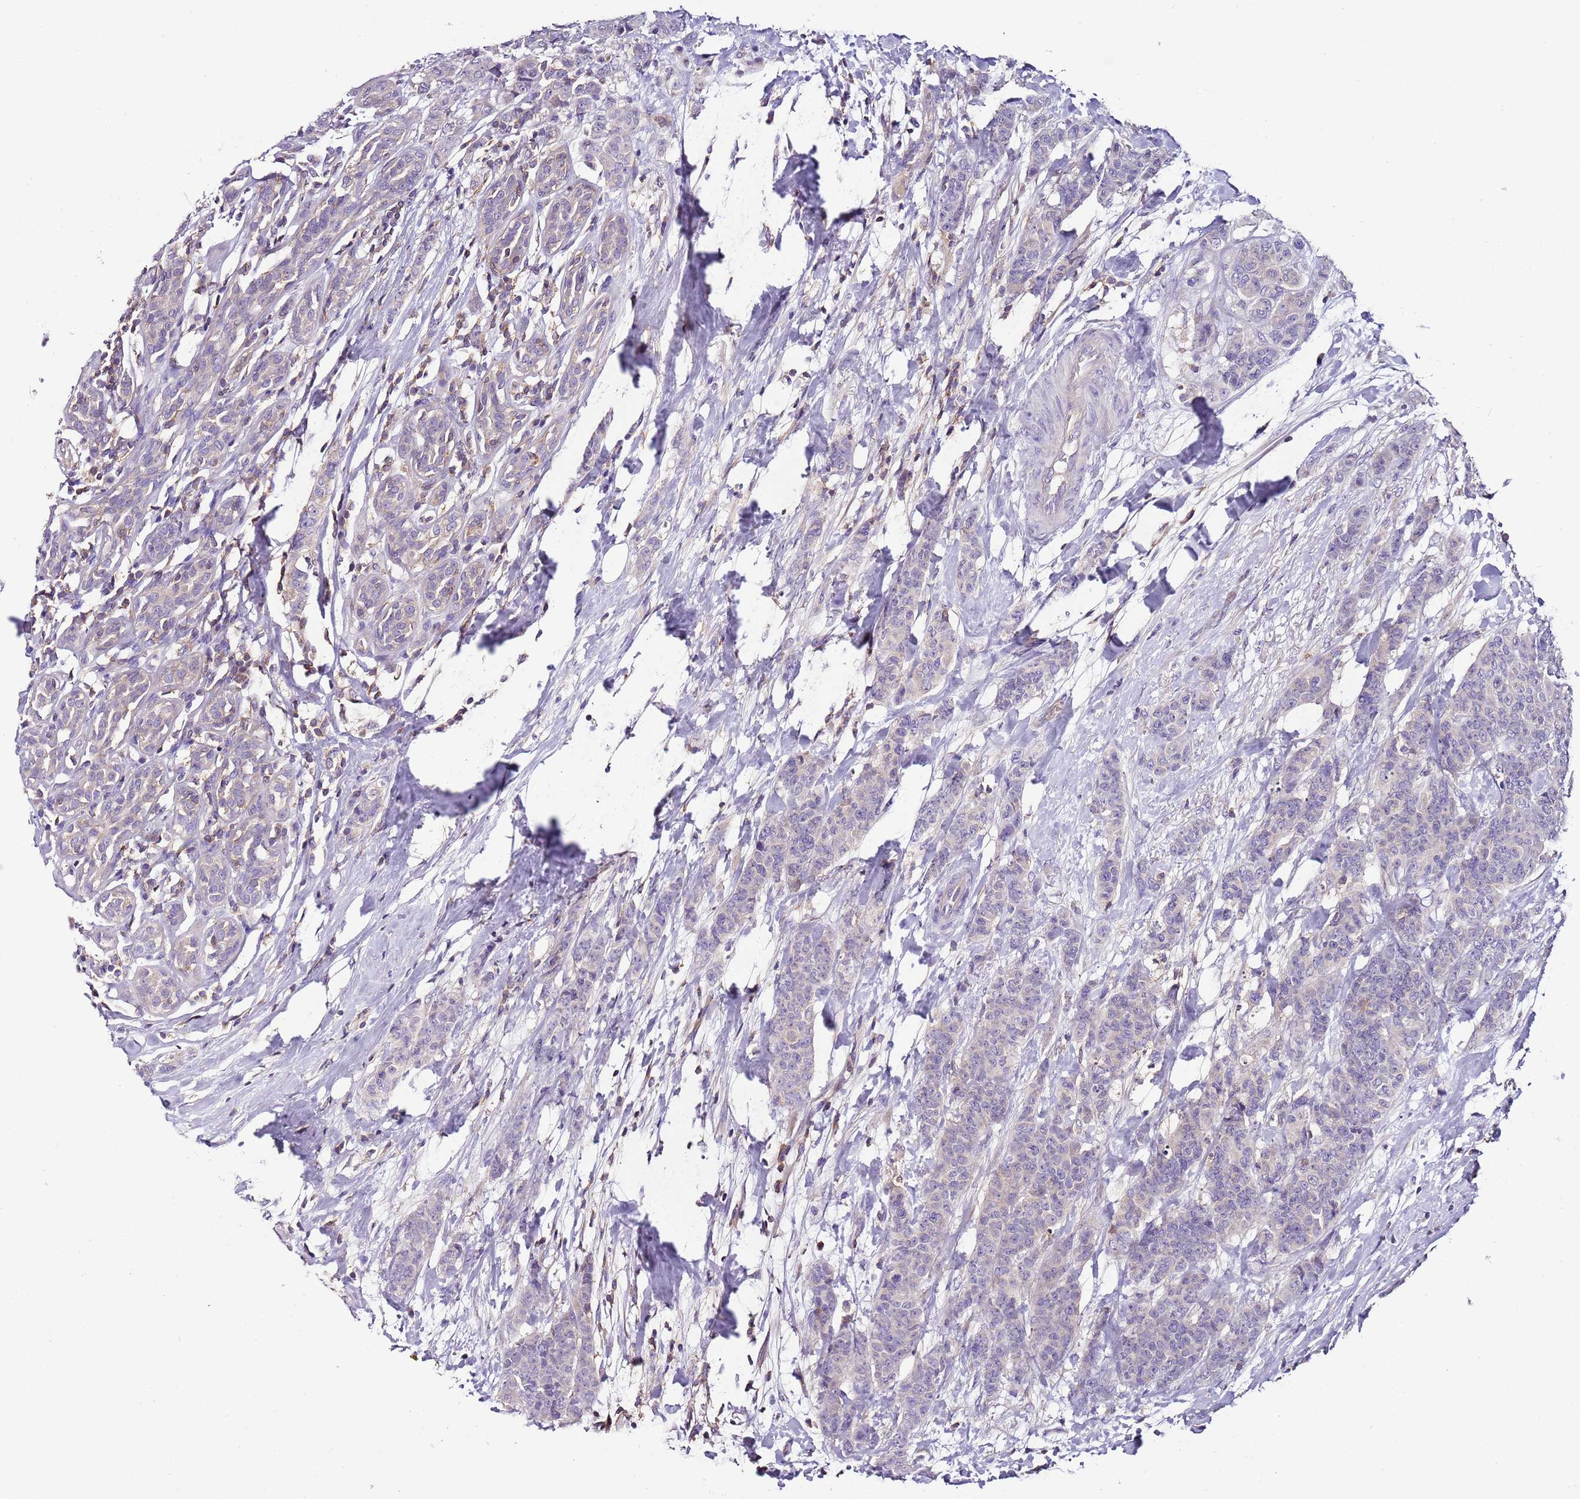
{"staining": {"intensity": "negative", "quantity": "none", "location": "none"}, "tissue": "breast cancer", "cell_type": "Tumor cells", "image_type": "cancer", "snomed": [{"axis": "morphology", "description": "Duct carcinoma"}, {"axis": "topography", "description": "Breast"}], "caption": "An immunohistochemistry (IHC) image of breast cancer (invasive ductal carcinoma) is shown. There is no staining in tumor cells of breast cancer (invasive ductal carcinoma).", "gene": "IGIP", "patient": {"sex": "female", "age": 40}}